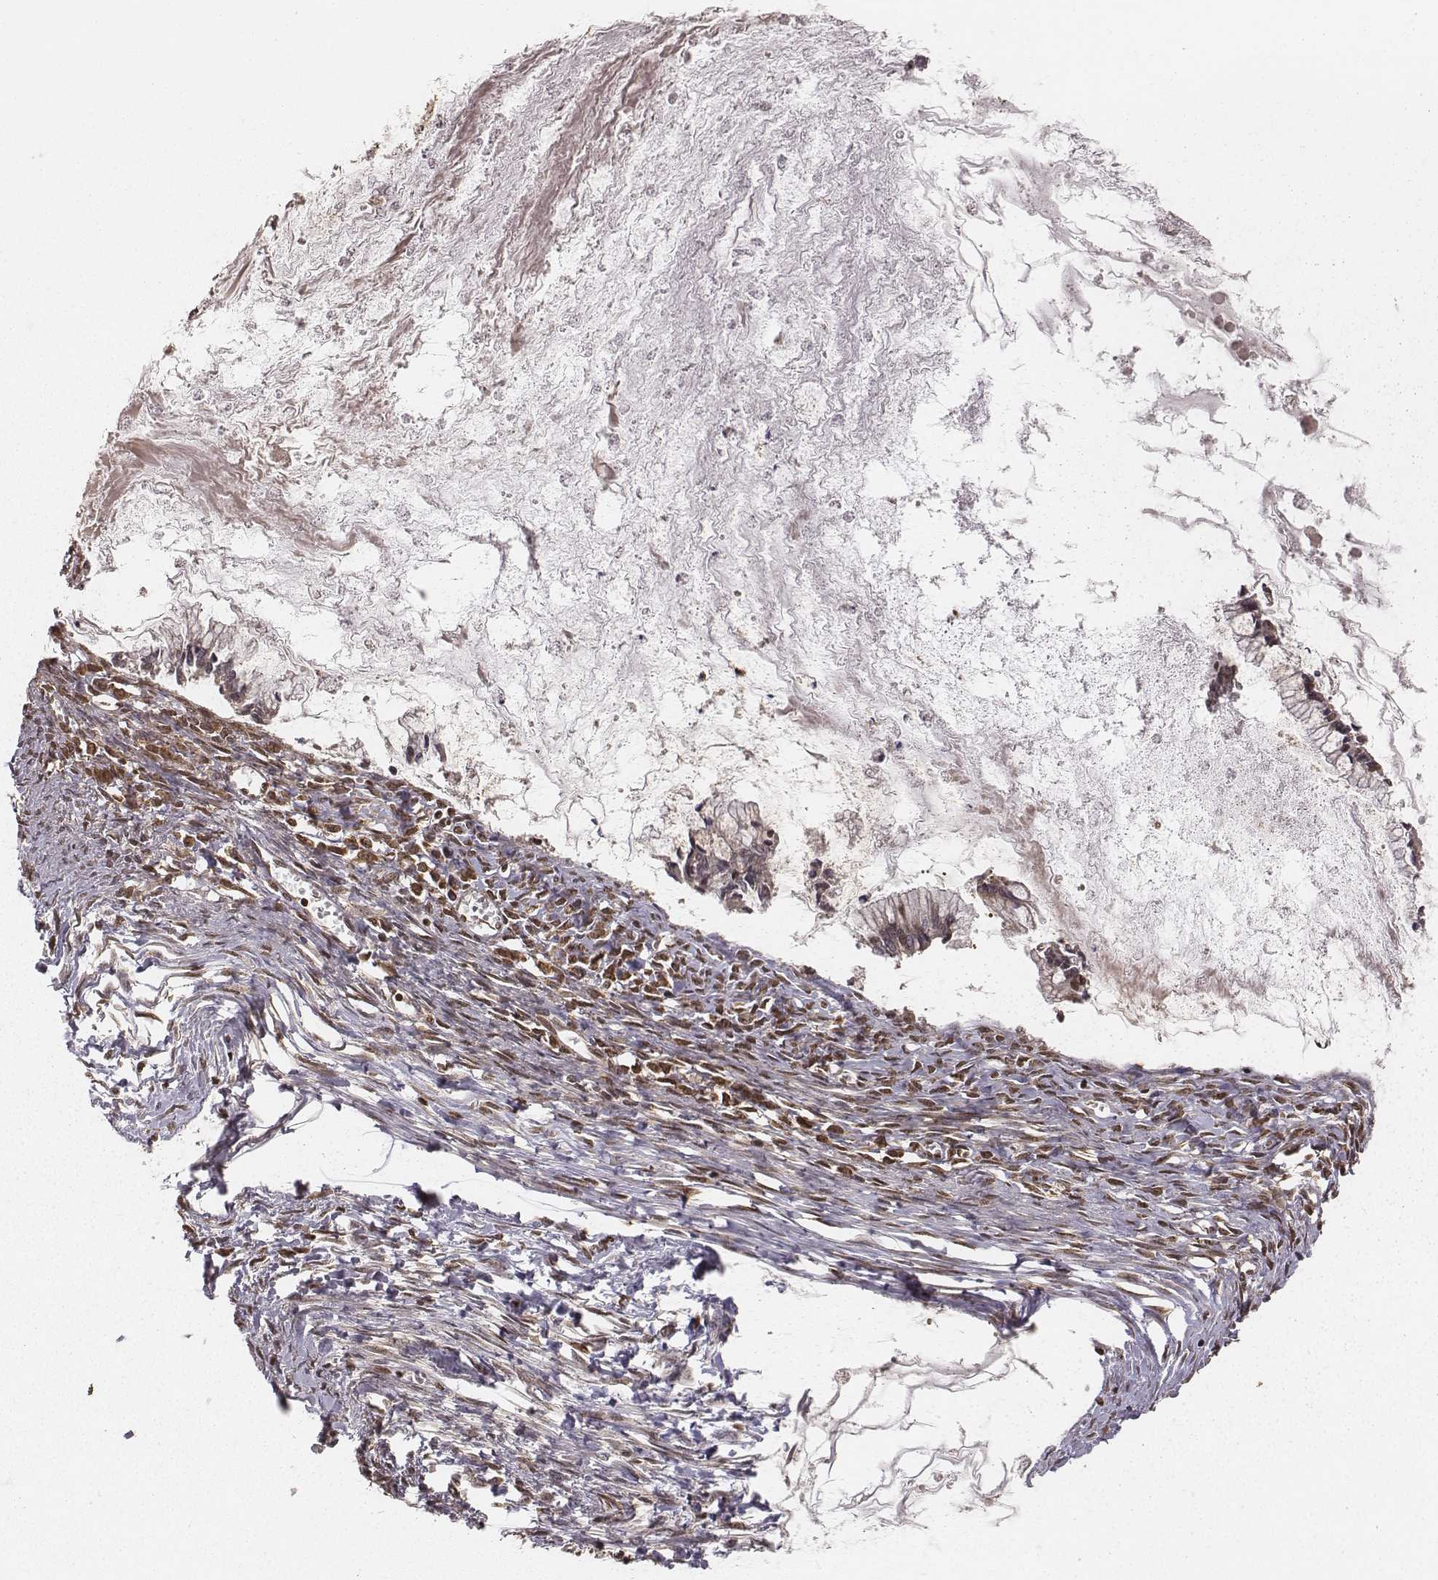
{"staining": {"intensity": "weak", "quantity": ">75%", "location": "cytoplasmic/membranous,nuclear"}, "tissue": "ovarian cancer", "cell_type": "Tumor cells", "image_type": "cancer", "snomed": [{"axis": "morphology", "description": "Cystadenocarcinoma, mucinous, NOS"}, {"axis": "topography", "description": "Ovary"}], "caption": "High-magnification brightfield microscopy of mucinous cystadenocarcinoma (ovarian) stained with DAB (3,3'-diaminobenzidine) (brown) and counterstained with hematoxylin (blue). tumor cells exhibit weak cytoplasmic/membranous and nuclear expression is seen in about>75% of cells.", "gene": "NFX1", "patient": {"sex": "female", "age": 67}}